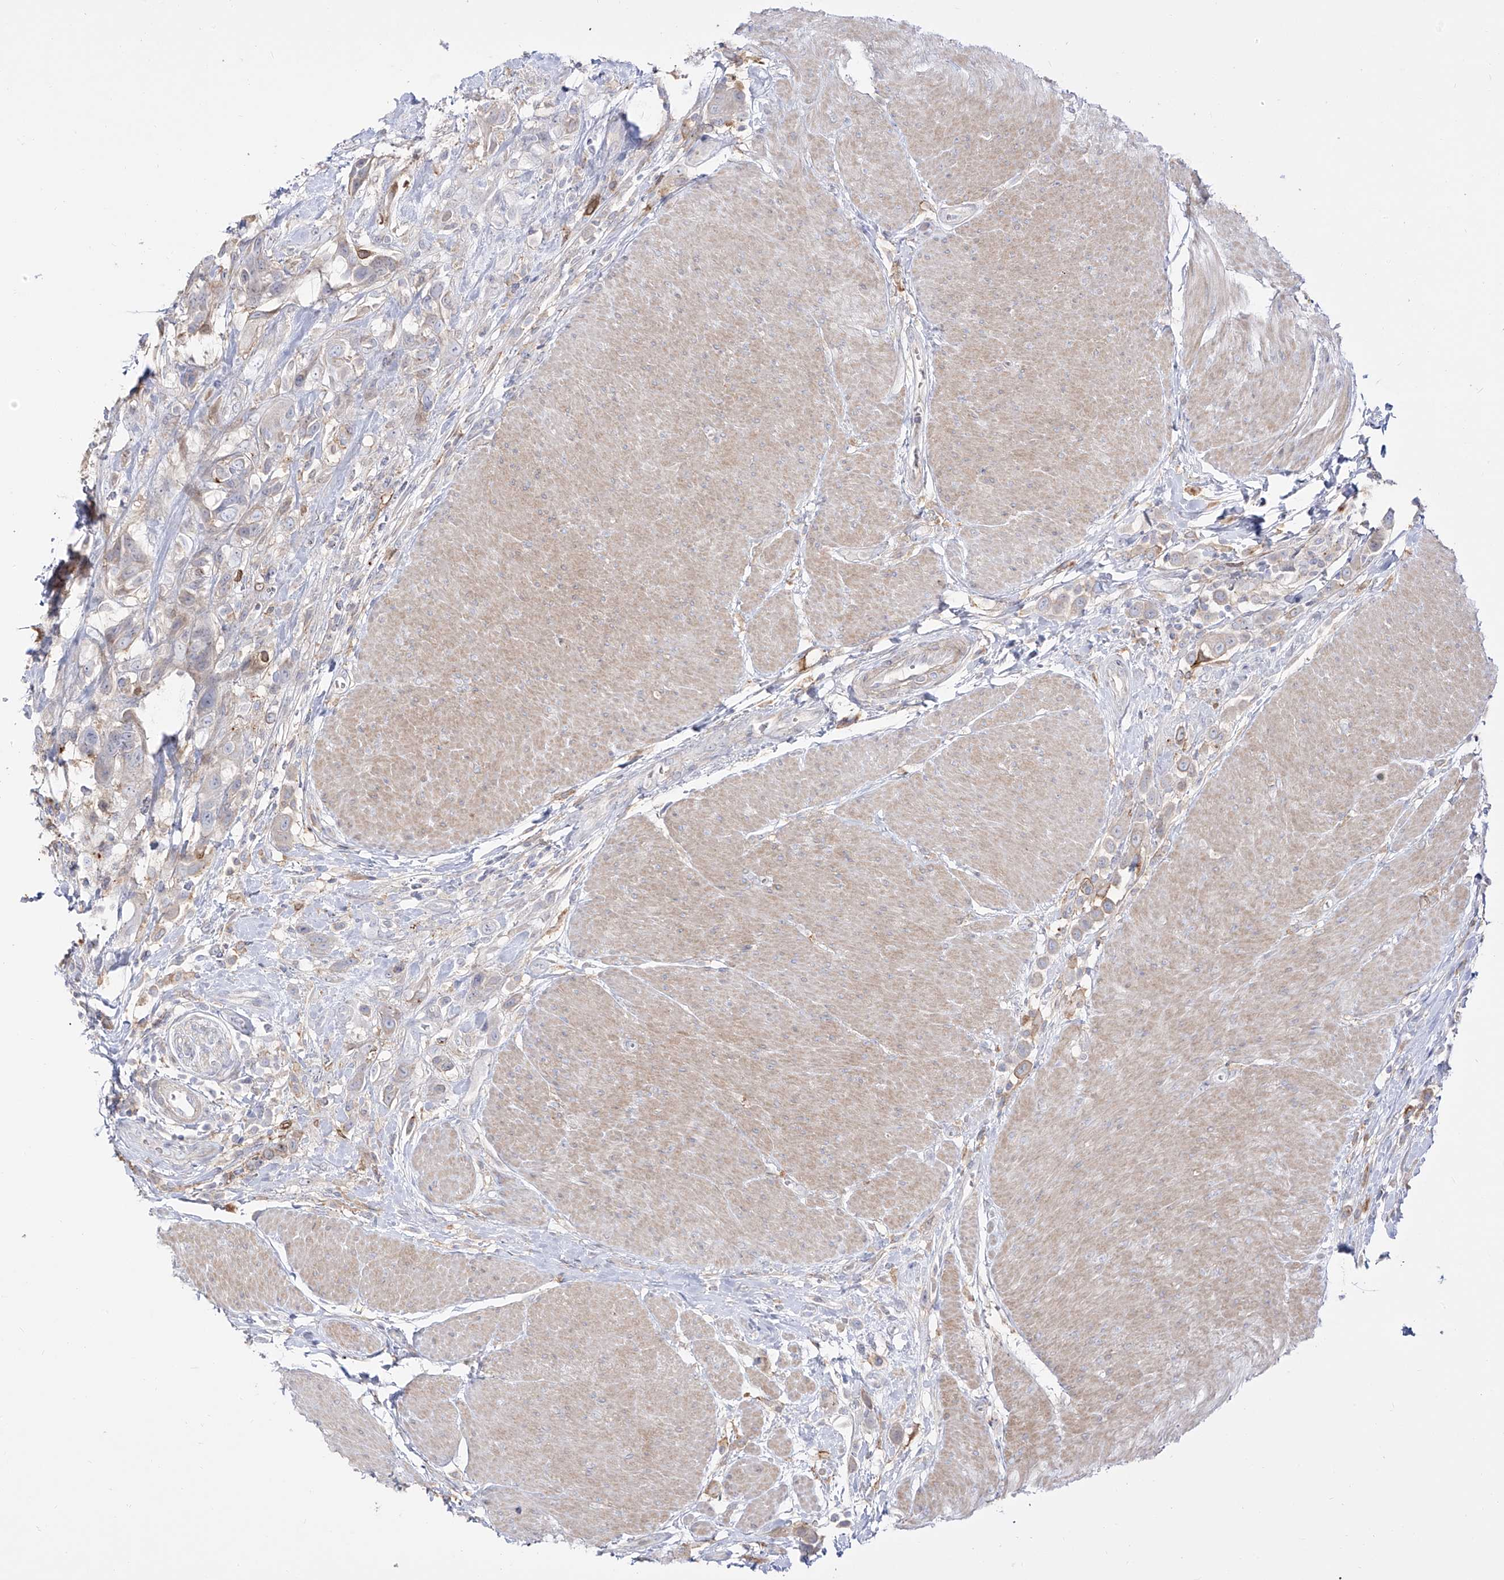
{"staining": {"intensity": "negative", "quantity": "none", "location": "none"}, "tissue": "urothelial cancer", "cell_type": "Tumor cells", "image_type": "cancer", "snomed": [{"axis": "morphology", "description": "Urothelial carcinoma, High grade"}, {"axis": "topography", "description": "Urinary bladder"}], "caption": "Immunohistochemical staining of human high-grade urothelial carcinoma shows no significant expression in tumor cells.", "gene": "ZGRF1", "patient": {"sex": "male", "age": 50}}